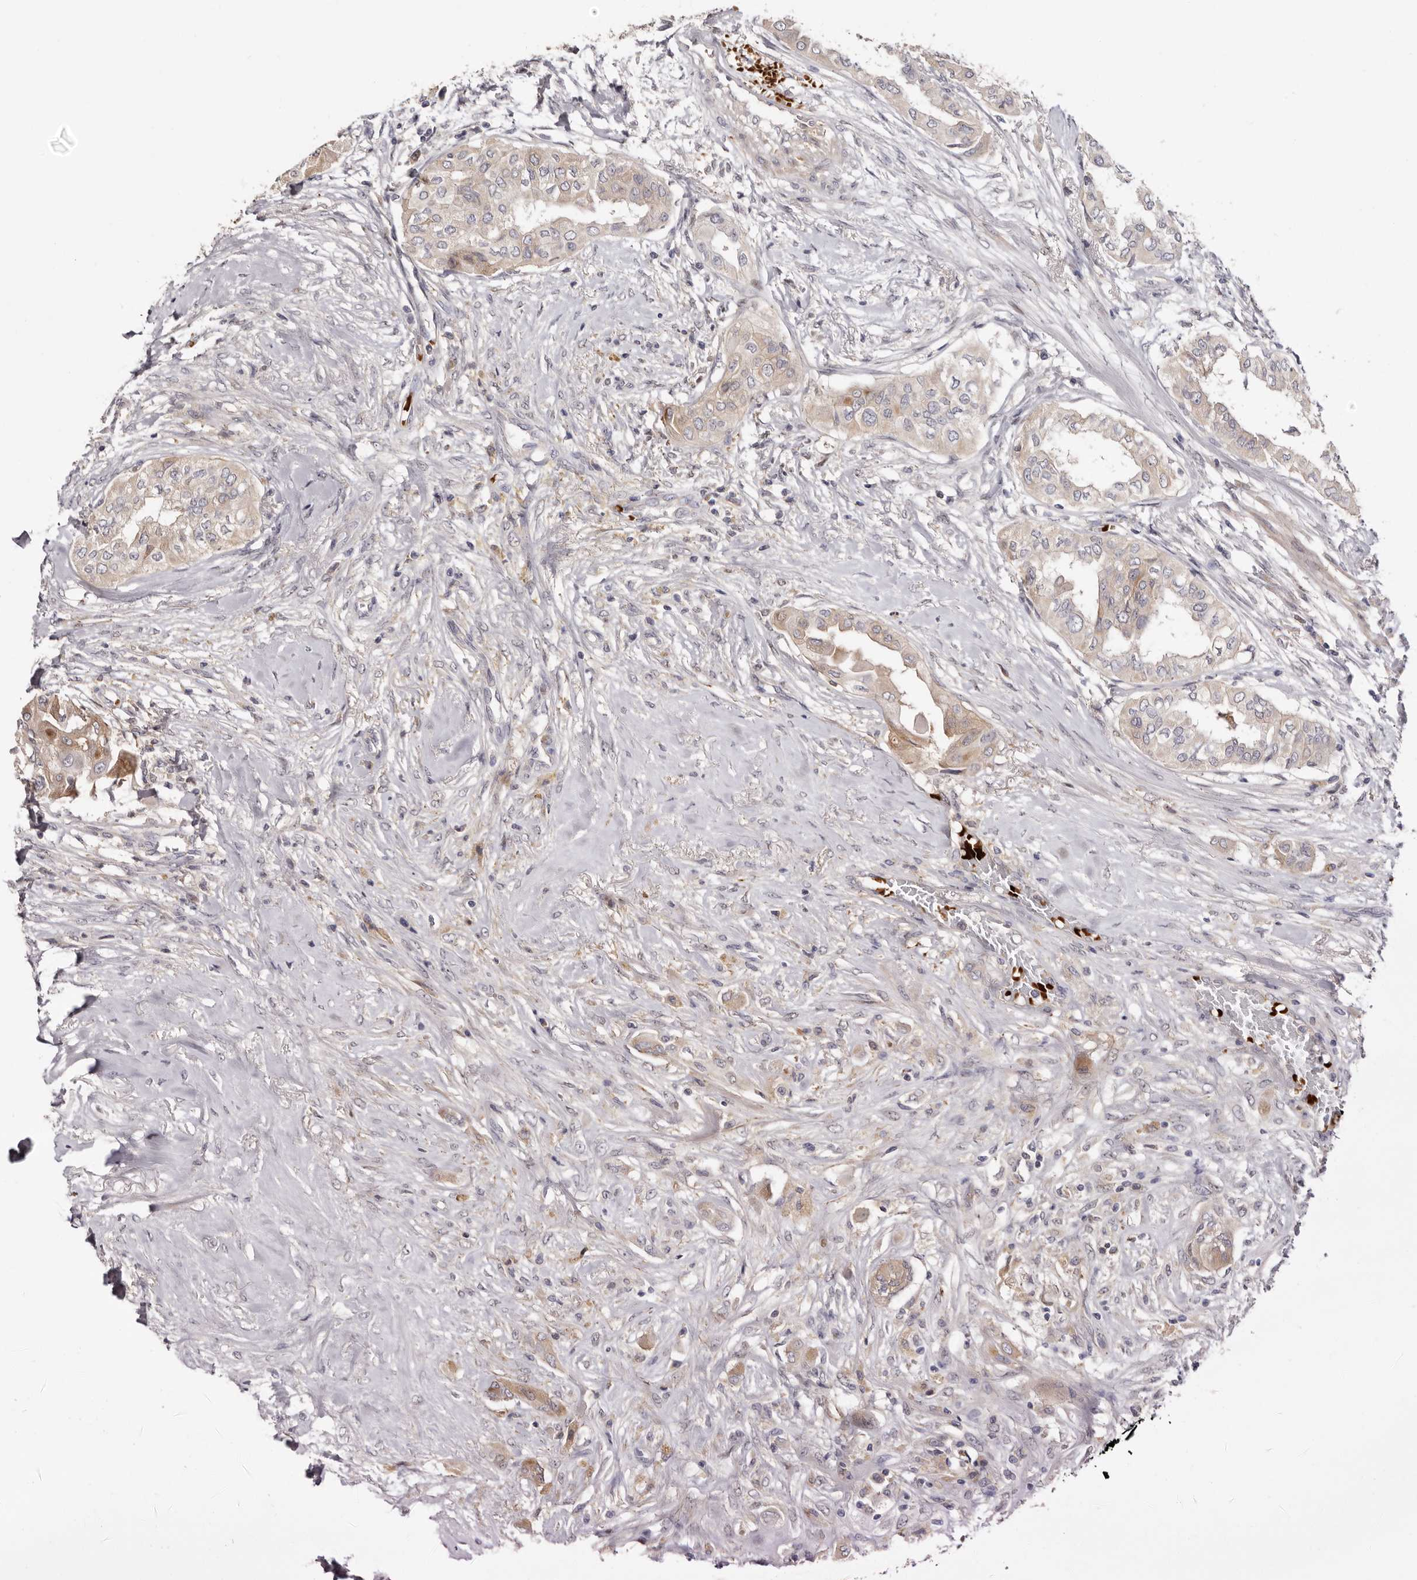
{"staining": {"intensity": "moderate", "quantity": "<25%", "location": "cytoplasmic/membranous"}, "tissue": "thyroid cancer", "cell_type": "Tumor cells", "image_type": "cancer", "snomed": [{"axis": "morphology", "description": "Papillary adenocarcinoma, NOS"}, {"axis": "topography", "description": "Thyroid gland"}], "caption": "Thyroid papillary adenocarcinoma was stained to show a protein in brown. There is low levels of moderate cytoplasmic/membranous expression in about <25% of tumor cells.", "gene": "LMLN", "patient": {"sex": "female", "age": 59}}